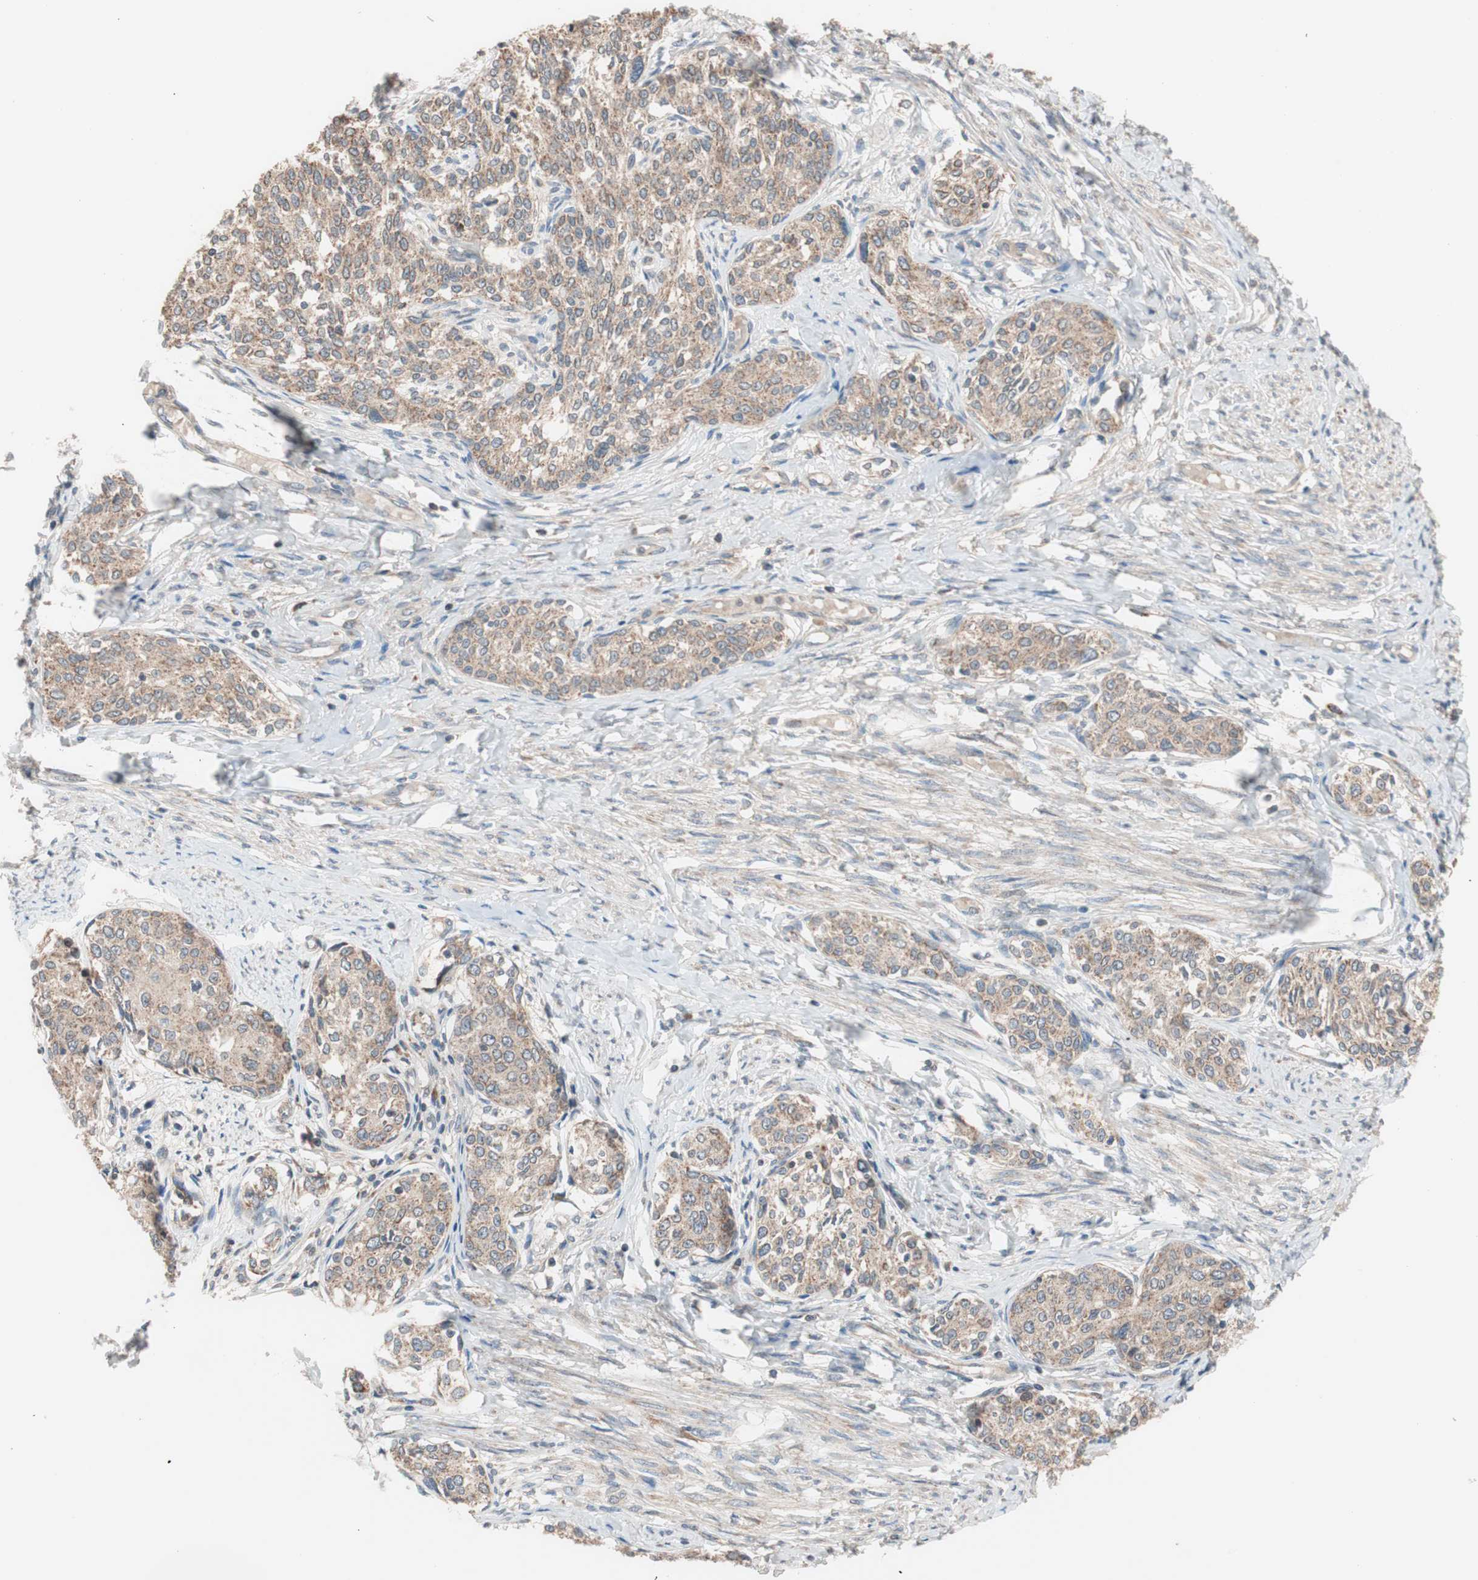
{"staining": {"intensity": "moderate", "quantity": ">75%", "location": "cytoplasmic/membranous"}, "tissue": "cervical cancer", "cell_type": "Tumor cells", "image_type": "cancer", "snomed": [{"axis": "morphology", "description": "Squamous cell carcinoma, NOS"}, {"axis": "morphology", "description": "Adenocarcinoma, NOS"}, {"axis": "topography", "description": "Cervix"}], "caption": "Immunohistochemistry (IHC) of human cervical cancer (adenocarcinoma) shows medium levels of moderate cytoplasmic/membranous positivity in approximately >75% of tumor cells.", "gene": "HMBS", "patient": {"sex": "female", "age": 52}}